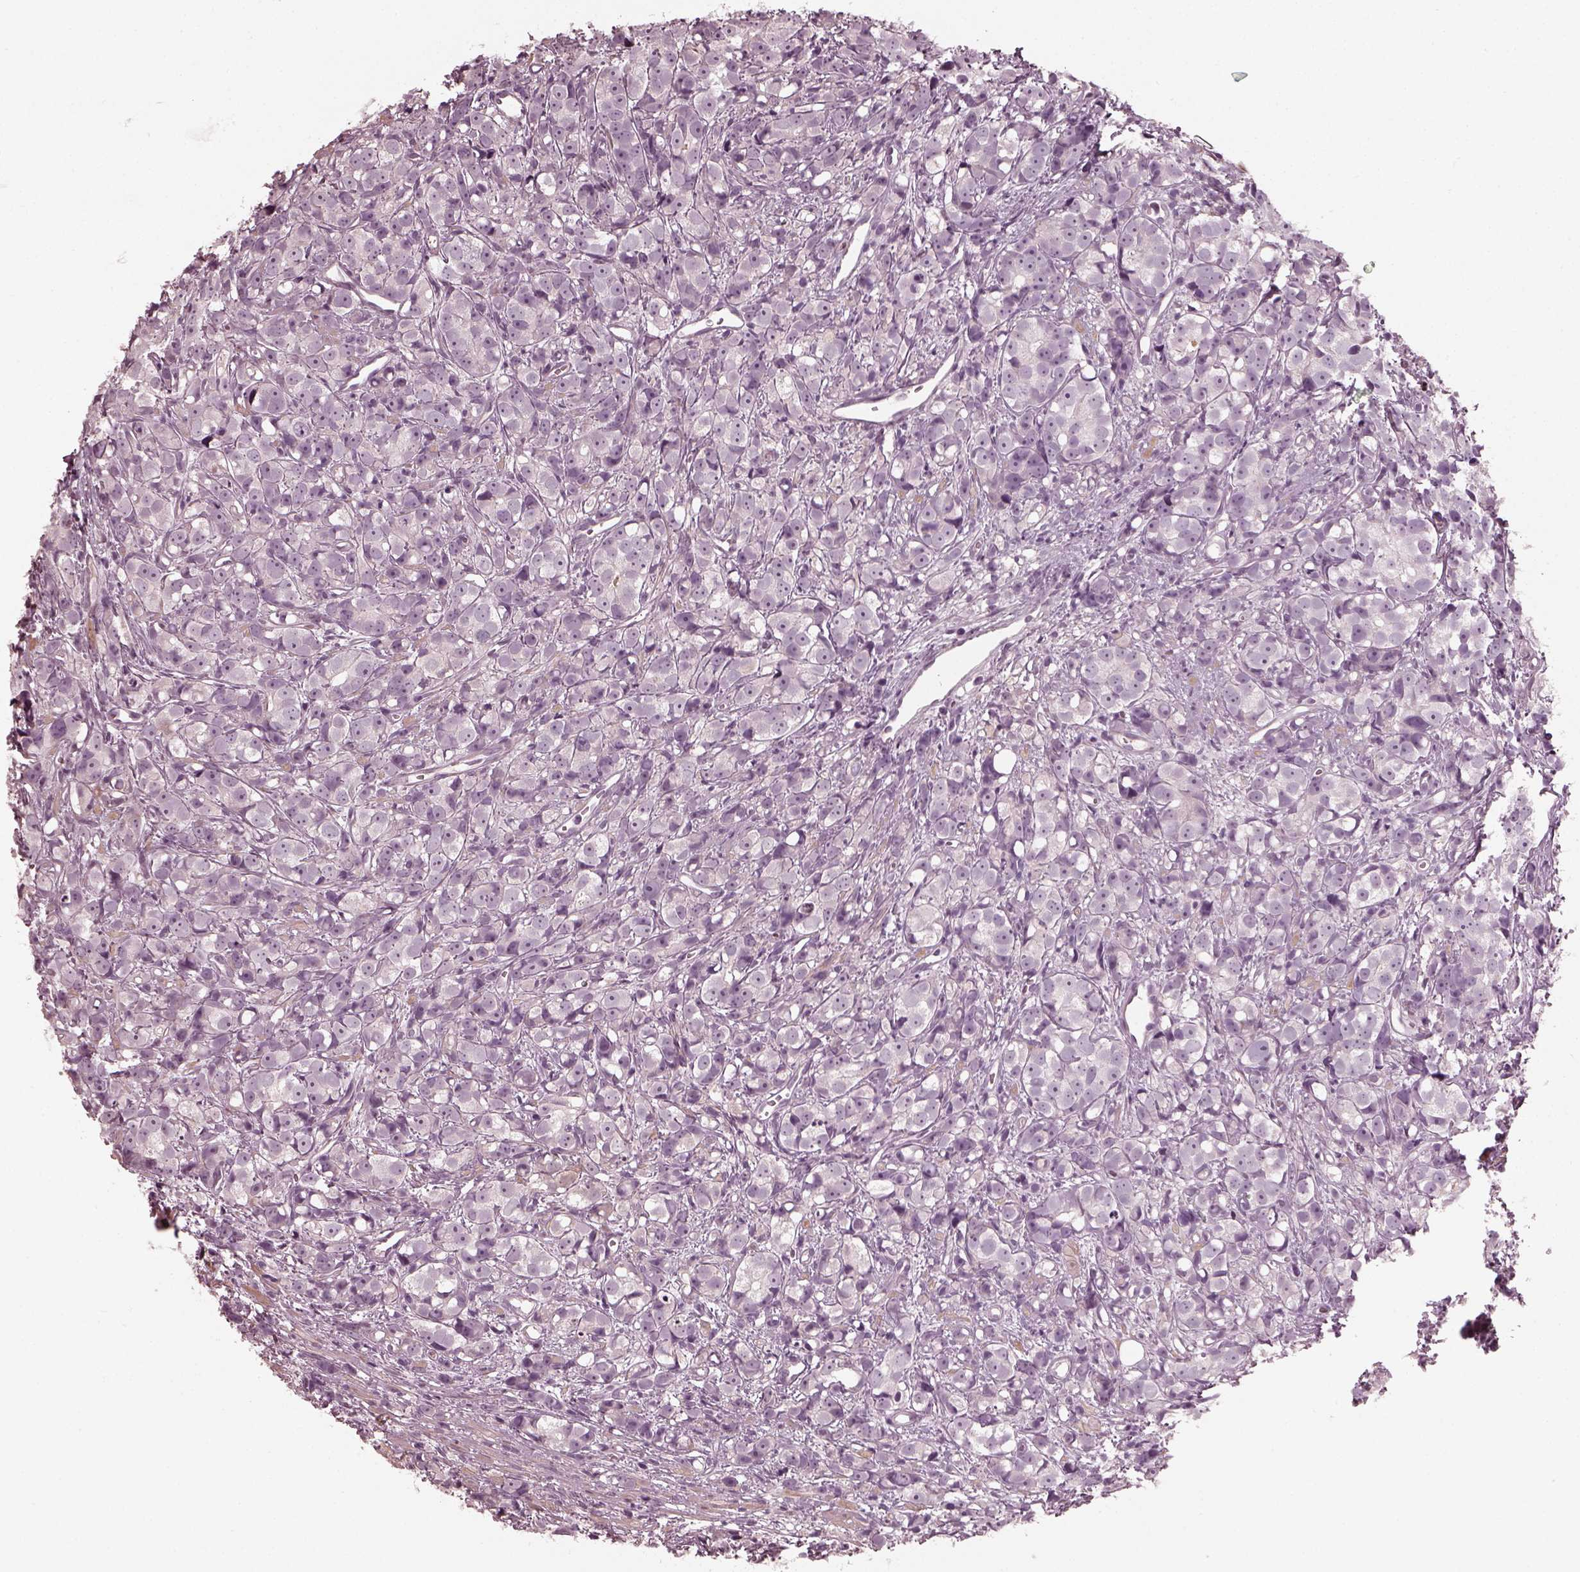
{"staining": {"intensity": "negative", "quantity": "none", "location": "none"}, "tissue": "prostate cancer", "cell_type": "Tumor cells", "image_type": "cancer", "snomed": [{"axis": "morphology", "description": "Adenocarcinoma, High grade"}, {"axis": "topography", "description": "Prostate"}], "caption": "This is an IHC photomicrograph of prostate adenocarcinoma (high-grade). There is no expression in tumor cells.", "gene": "OPTC", "patient": {"sex": "male", "age": 77}}